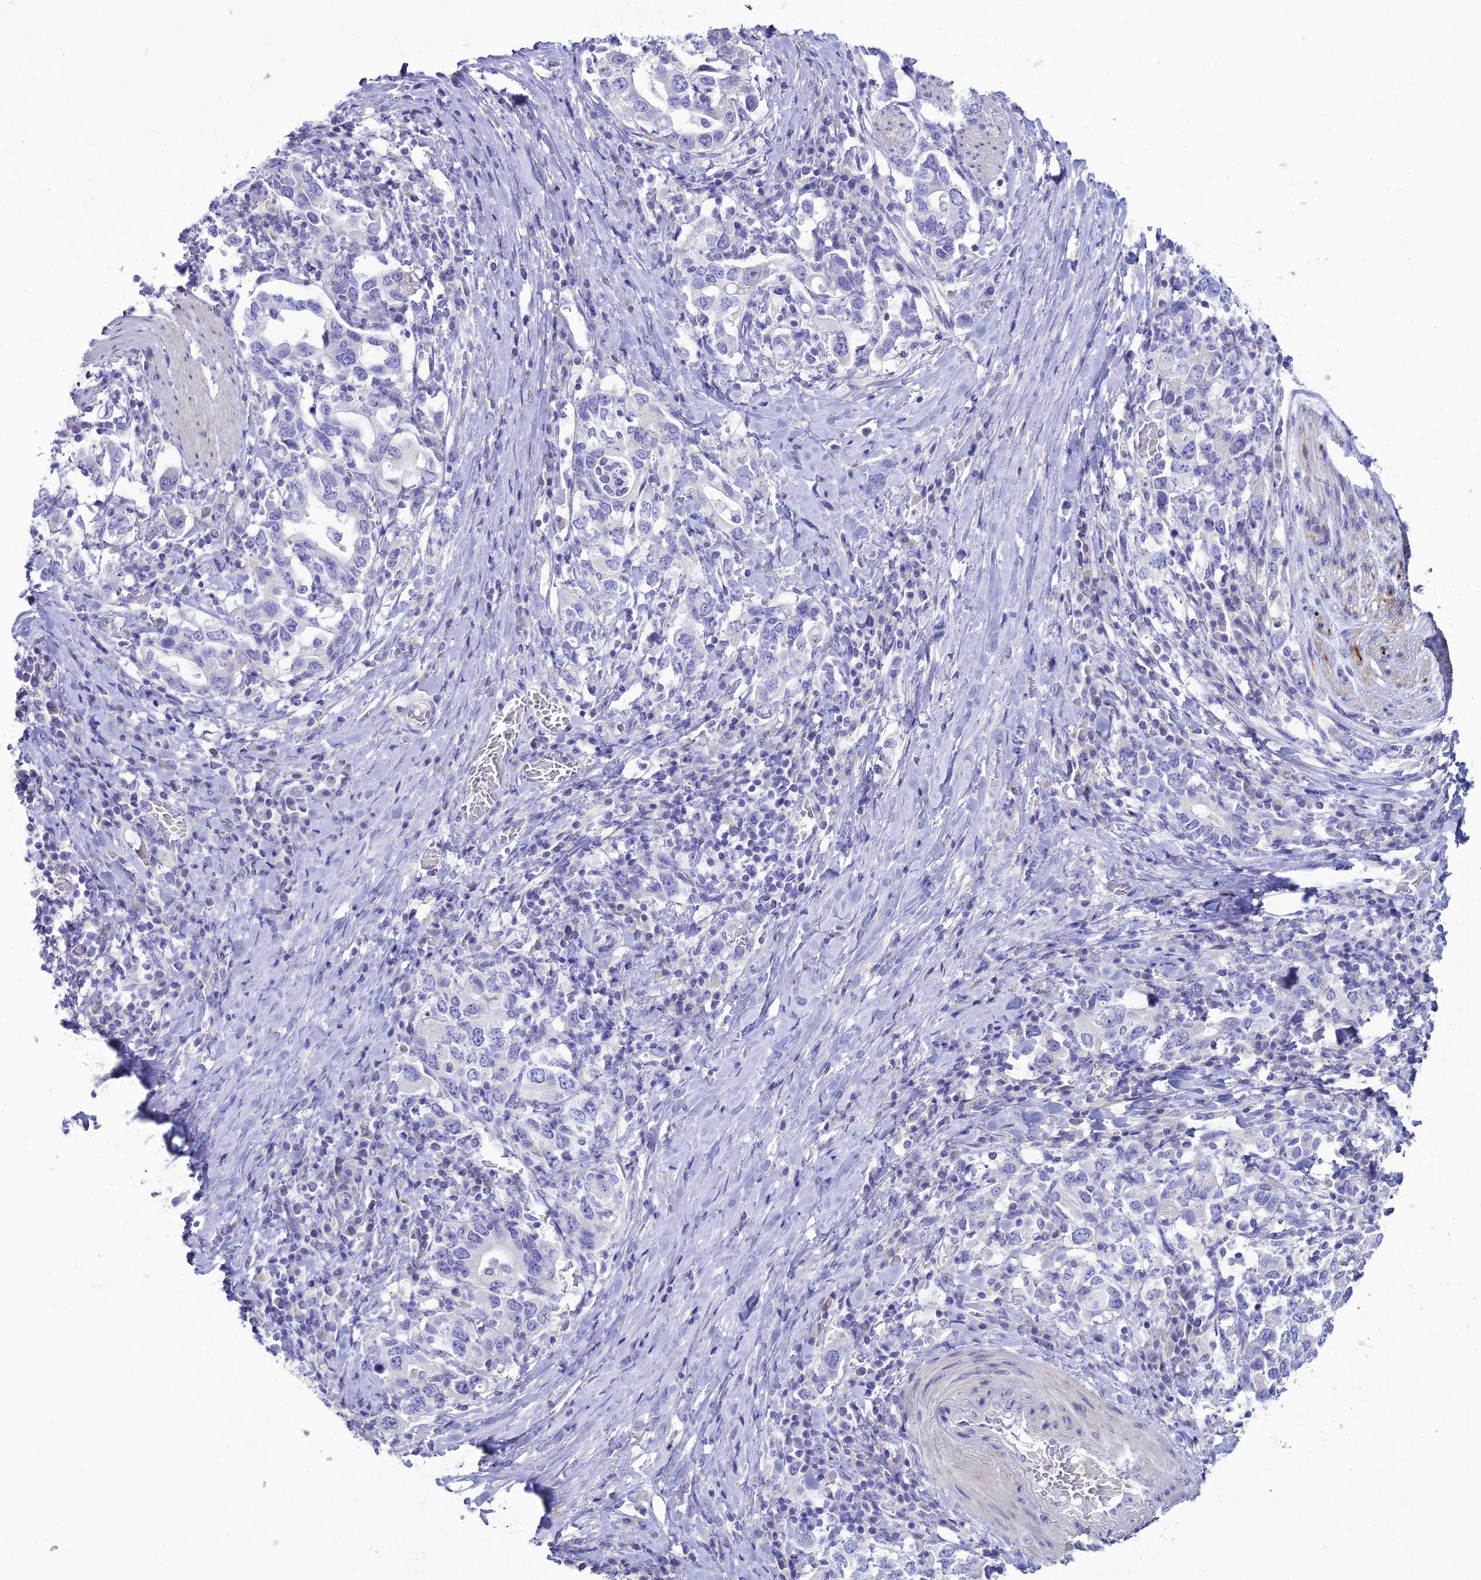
{"staining": {"intensity": "negative", "quantity": "none", "location": "none"}, "tissue": "stomach cancer", "cell_type": "Tumor cells", "image_type": "cancer", "snomed": [{"axis": "morphology", "description": "Adenocarcinoma, NOS"}, {"axis": "topography", "description": "Stomach, upper"}, {"axis": "topography", "description": "Stomach"}], "caption": "This is an IHC photomicrograph of human stomach cancer. There is no positivity in tumor cells.", "gene": "CLEC2L", "patient": {"sex": "male", "age": 62}}